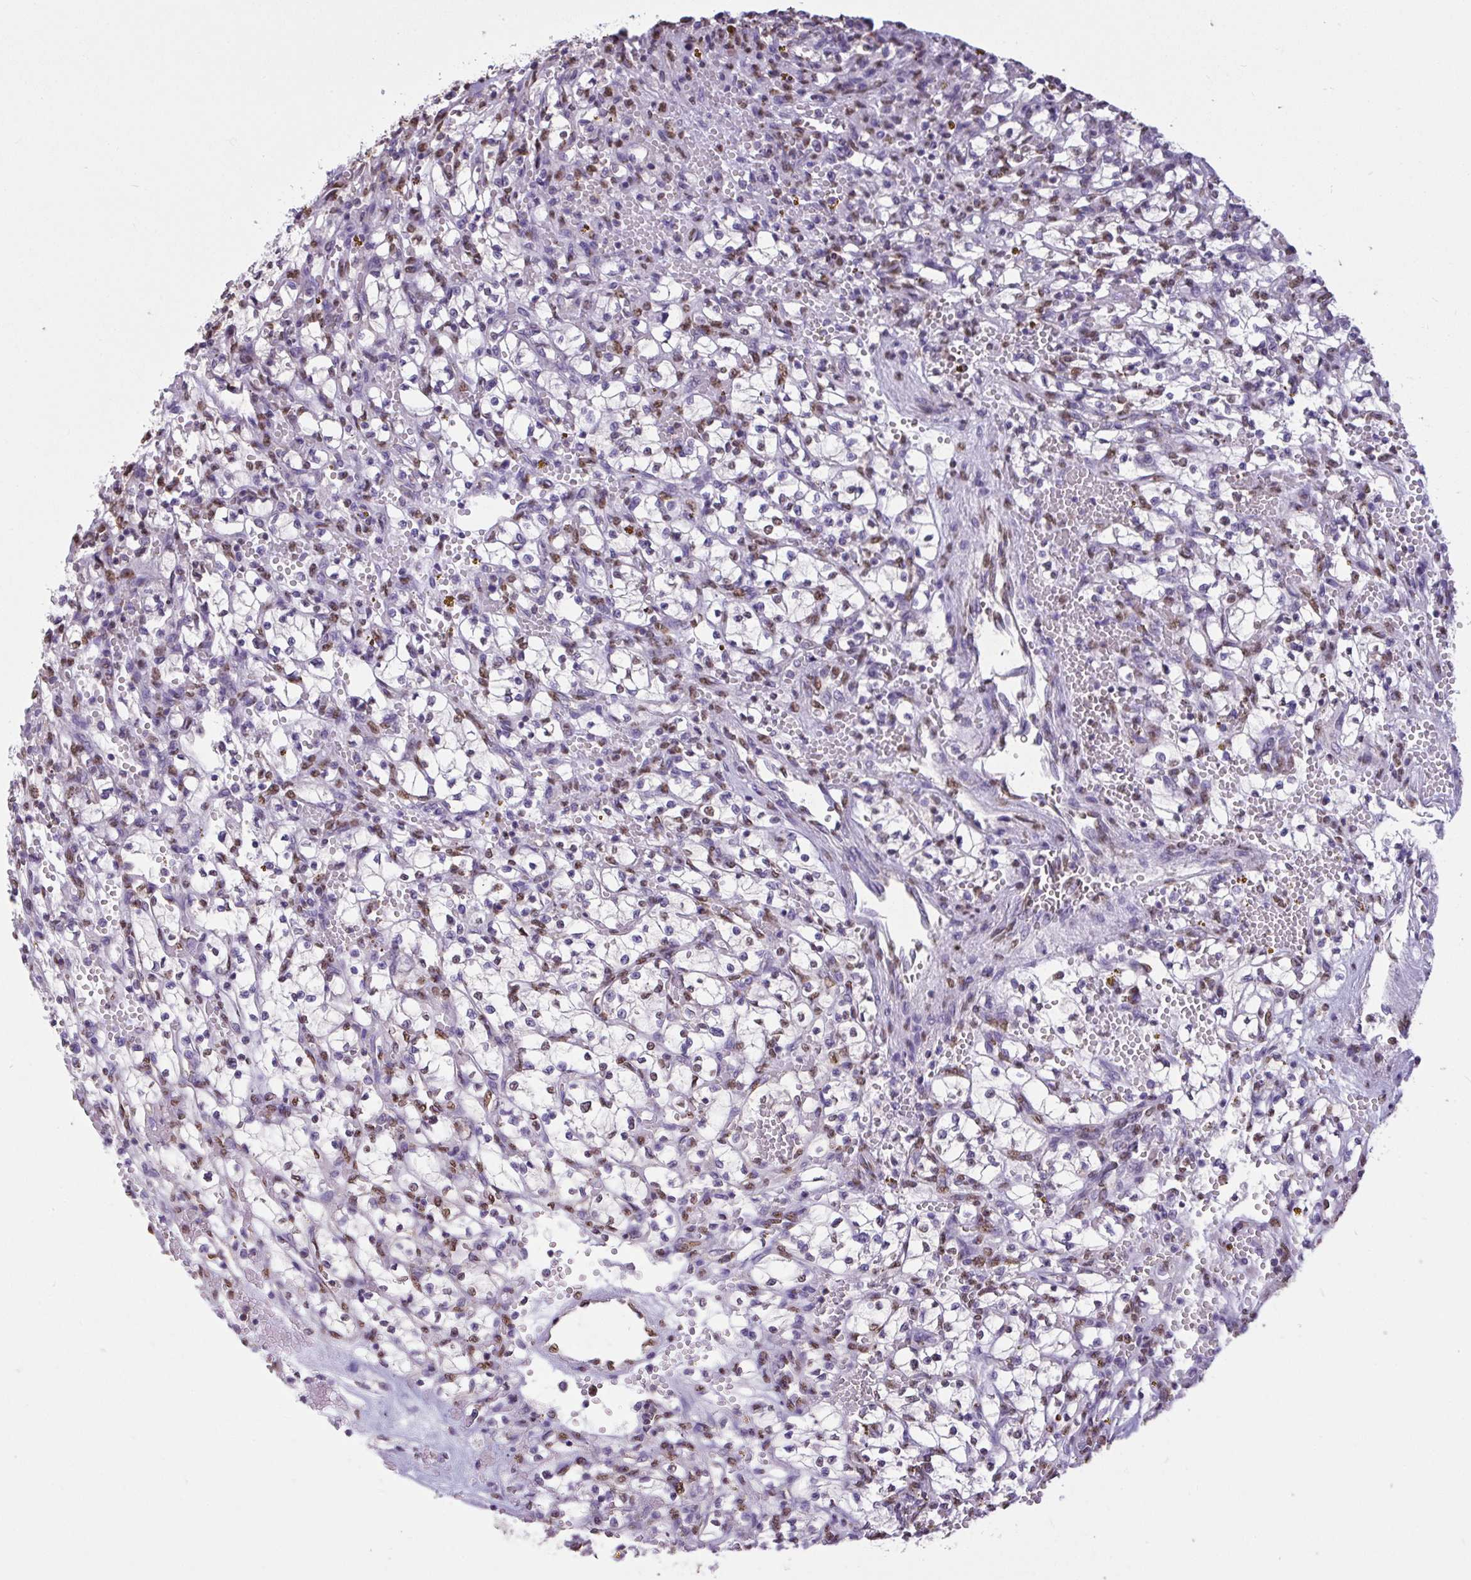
{"staining": {"intensity": "weak", "quantity": "<25%", "location": "nuclear"}, "tissue": "renal cancer", "cell_type": "Tumor cells", "image_type": "cancer", "snomed": [{"axis": "morphology", "description": "Adenocarcinoma, NOS"}, {"axis": "topography", "description": "Kidney"}], "caption": "Immunohistochemistry of renal cancer reveals no staining in tumor cells.", "gene": "SEMA6B", "patient": {"sex": "female", "age": 64}}